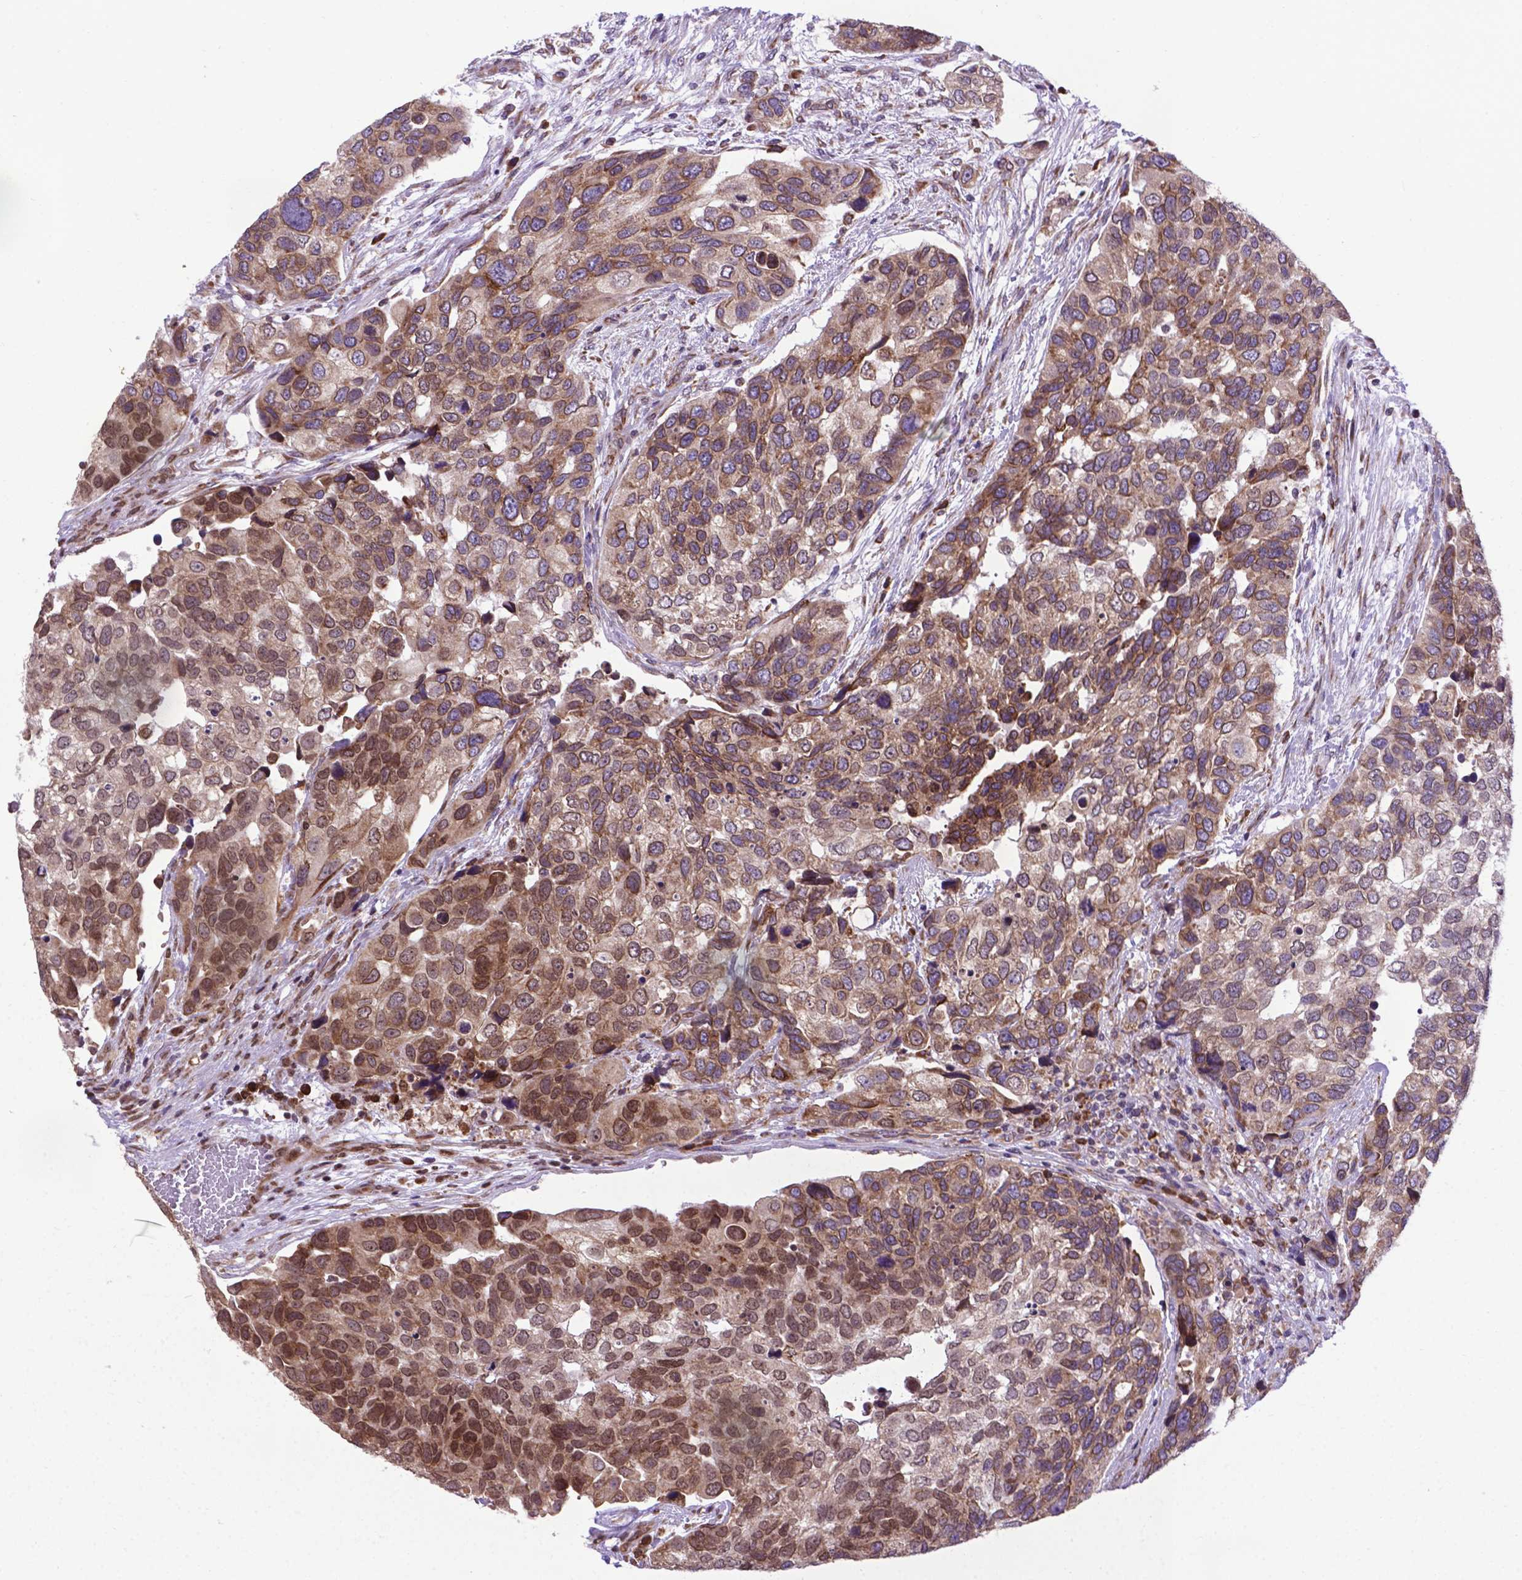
{"staining": {"intensity": "moderate", "quantity": ">75%", "location": "cytoplasmic/membranous,nuclear"}, "tissue": "urothelial cancer", "cell_type": "Tumor cells", "image_type": "cancer", "snomed": [{"axis": "morphology", "description": "Urothelial carcinoma, High grade"}, {"axis": "topography", "description": "Urinary bladder"}], "caption": "This image reveals high-grade urothelial carcinoma stained with immunohistochemistry to label a protein in brown. The cytoplasmic/membranous and nuclear of tumor cells show moderate positivity for the protein. Nuclei are counter-stained blue.", "gene": "WDR83OS", "patient": {"sex": "male", "age": 60}}